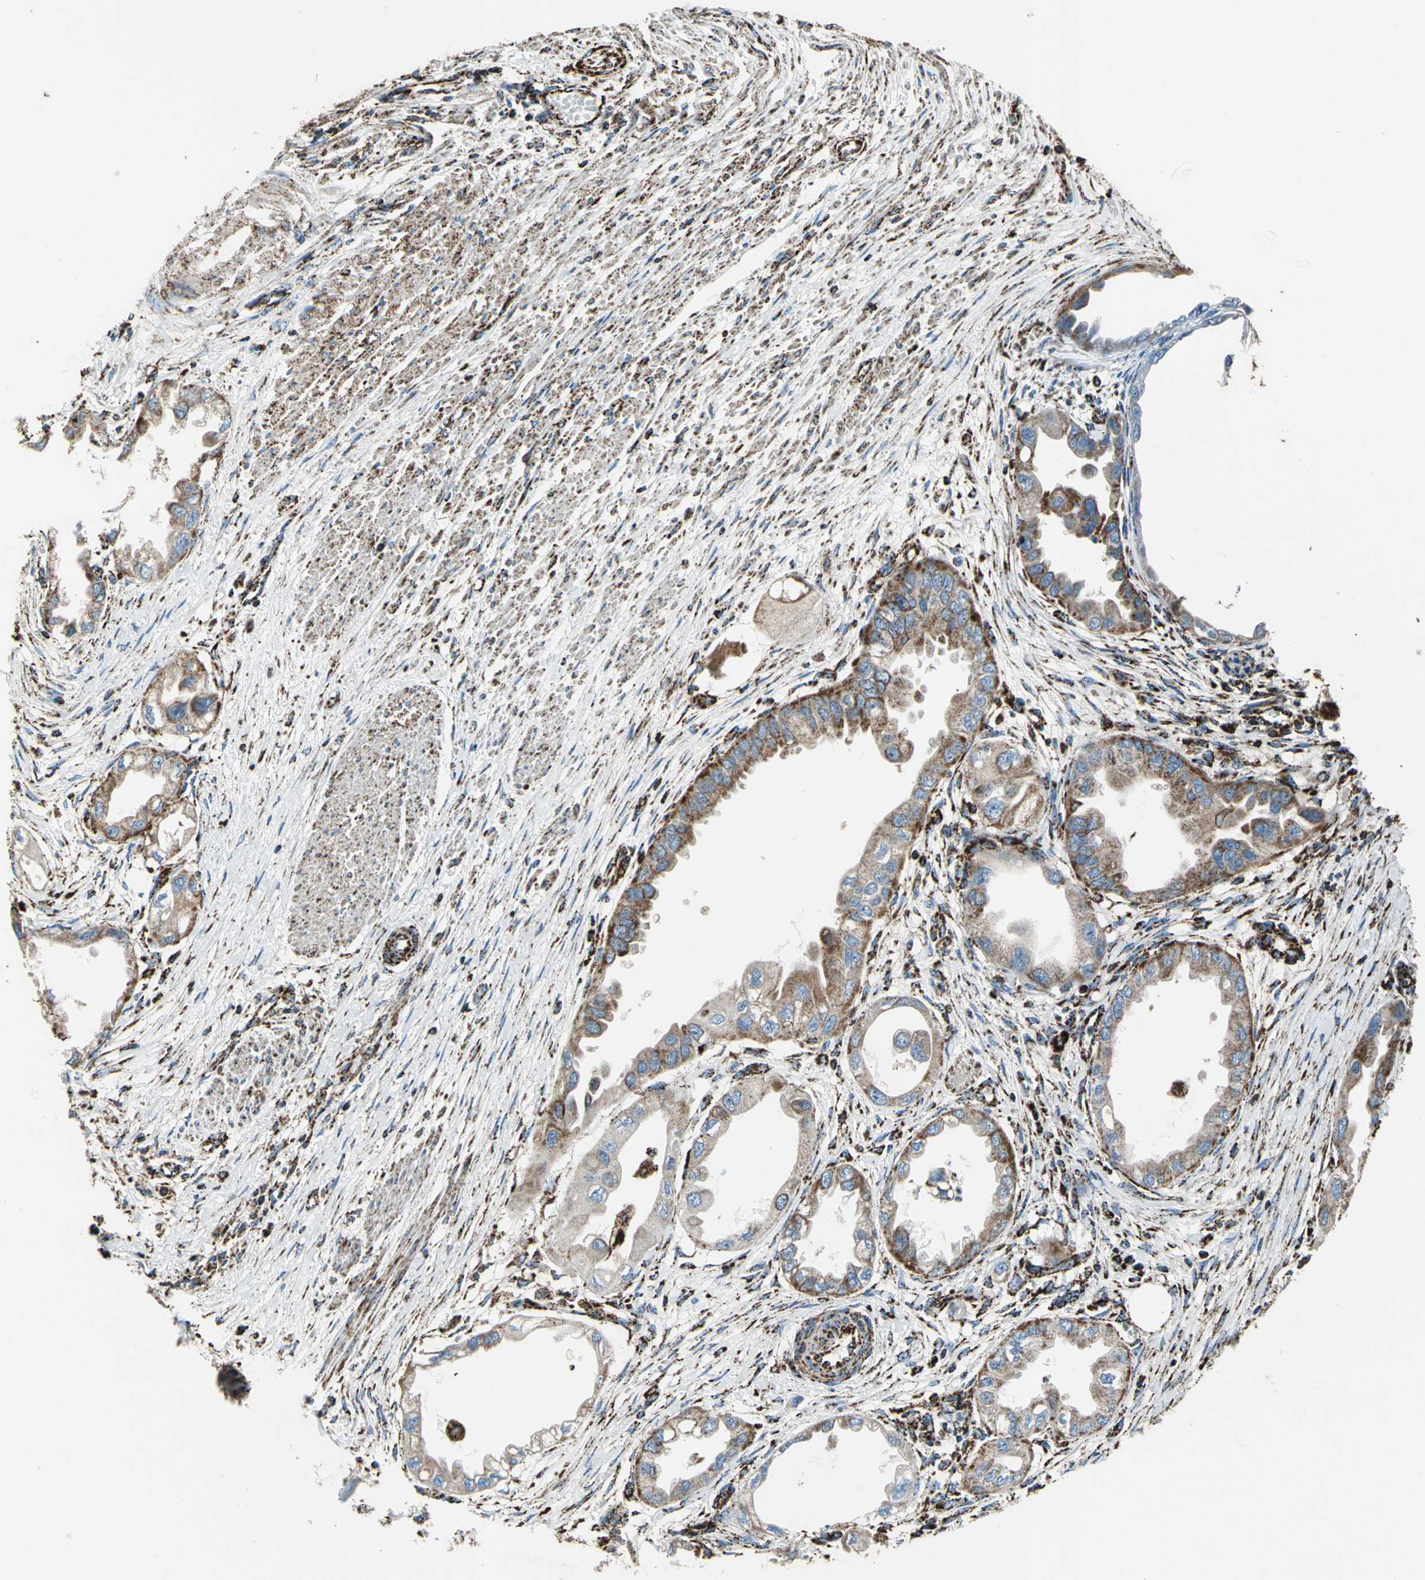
{"staining": {"intensity": "moderate", "quantity": ">75%", "location": "cytoplasmic/membranous"}, "tissue": "endometrial cancer", "cell_type": "Tumor cells", "image_type": "cancer", "snomed": [{"axis": "morphology", "description": "Adenocarcinoma, NOS"}, {"axis": "topography", "description": "Endometrium"}], "caption": "Immunohistochemistry (IHC) micrograph of adenocarcinoma (endometrial) stained for a protein (brown), which reveals medium levels of moderate cytoplasmic/membranous expression in about >75% of tumor cells.", "gene": "ECH1", "patient": {"sex": "female", "age": 67}}